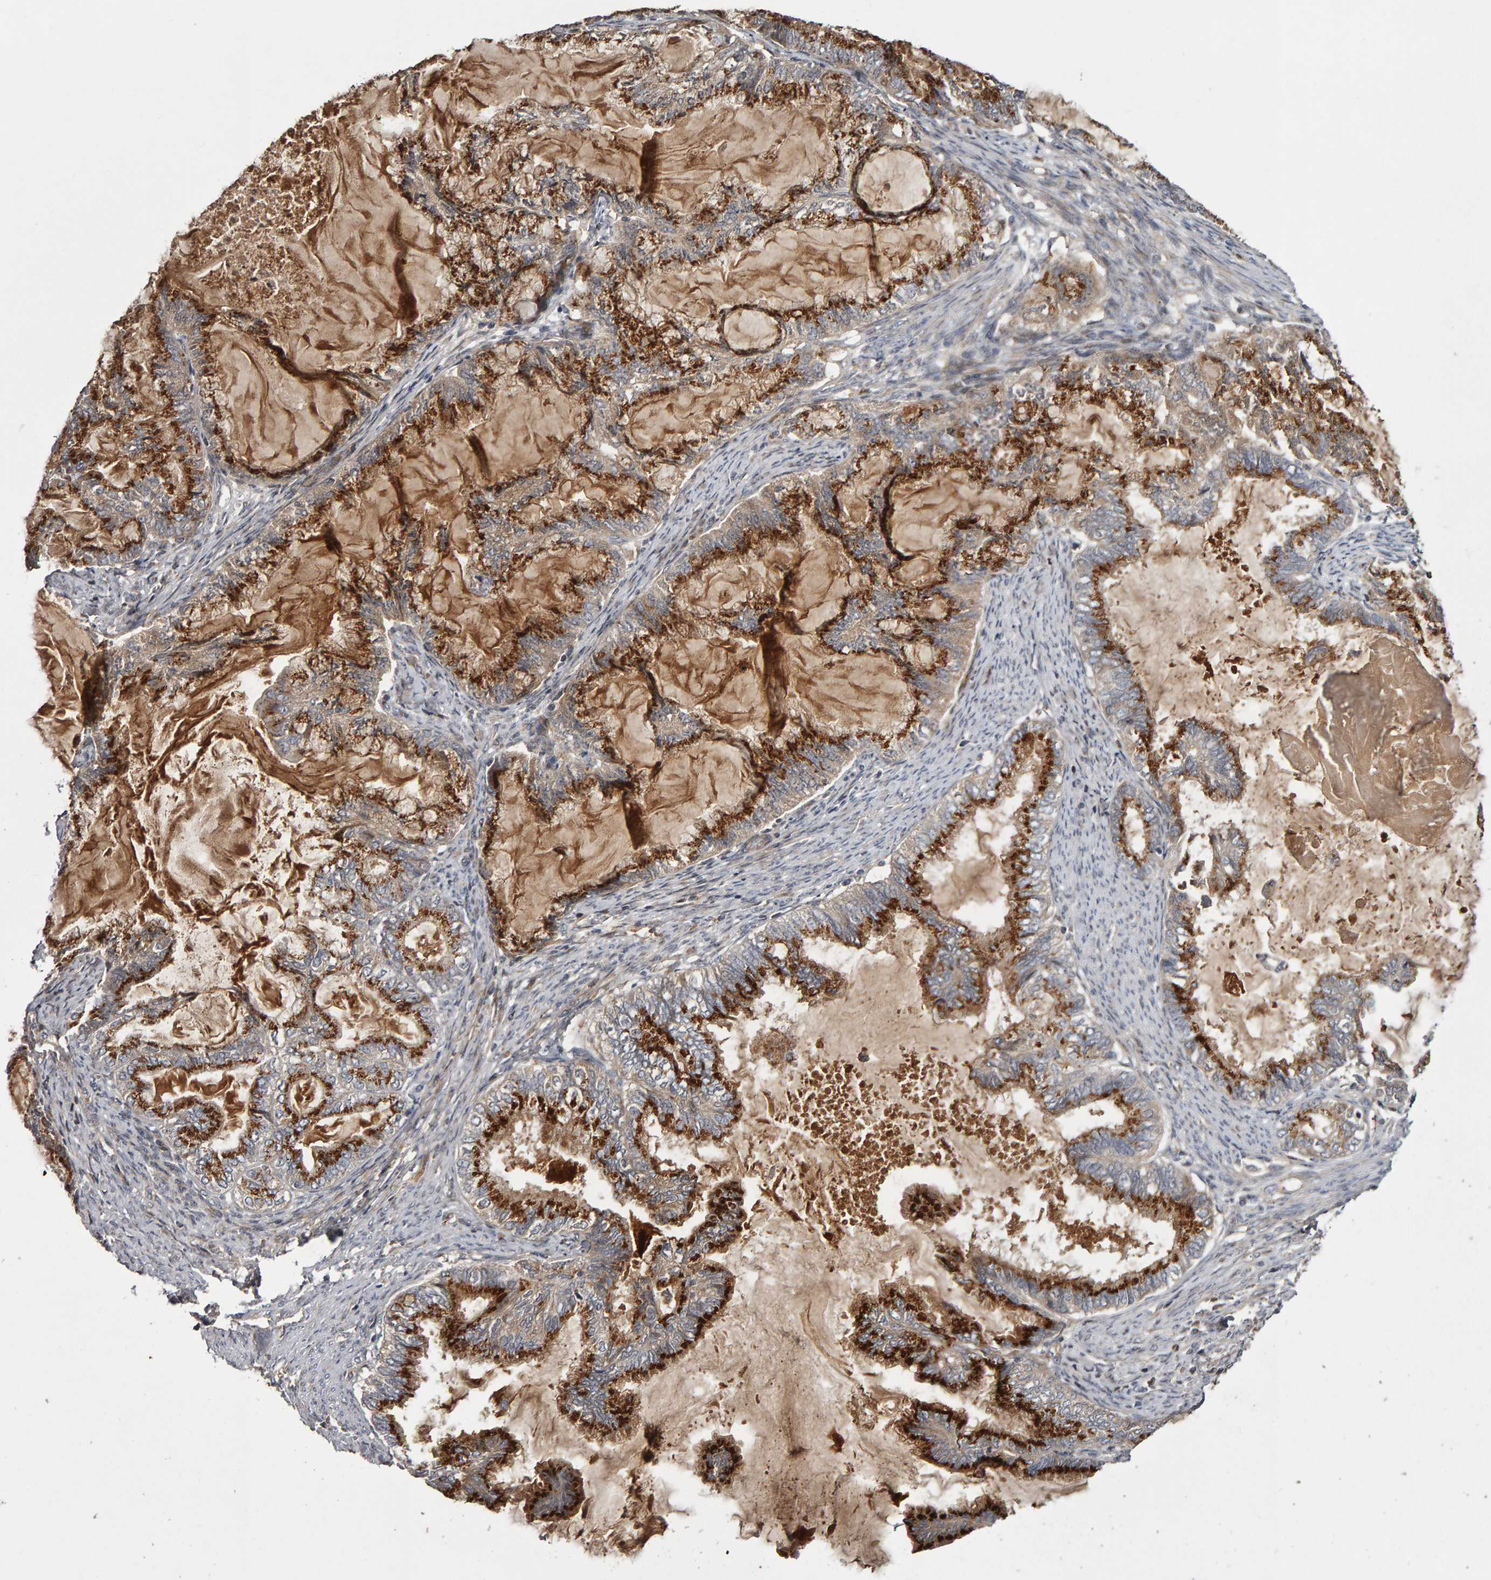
{"staining": {"intensity": "strong", "quantity": ">75%", "location": "cytoplasmic/membranous"}, "tissue": "endometrial cancer", "cell_type": "Tumor cells", "image_type": "cancer", "snomed": [{"axis": "morphology", "description": "Adenocarcinoma, NOS"}, {"axis": "topography", "description": "Endometrium"}], "caption": "Adenocarcinoma (endometrial) stained with DAB (3,3'-diaminobenzidine) IHC shows high levels of strong cytoplasmic/membranous expression in approximately >75% of tumor cells.", "gene": "CANT1", "patient": {"sex": "female", "age": 86}}